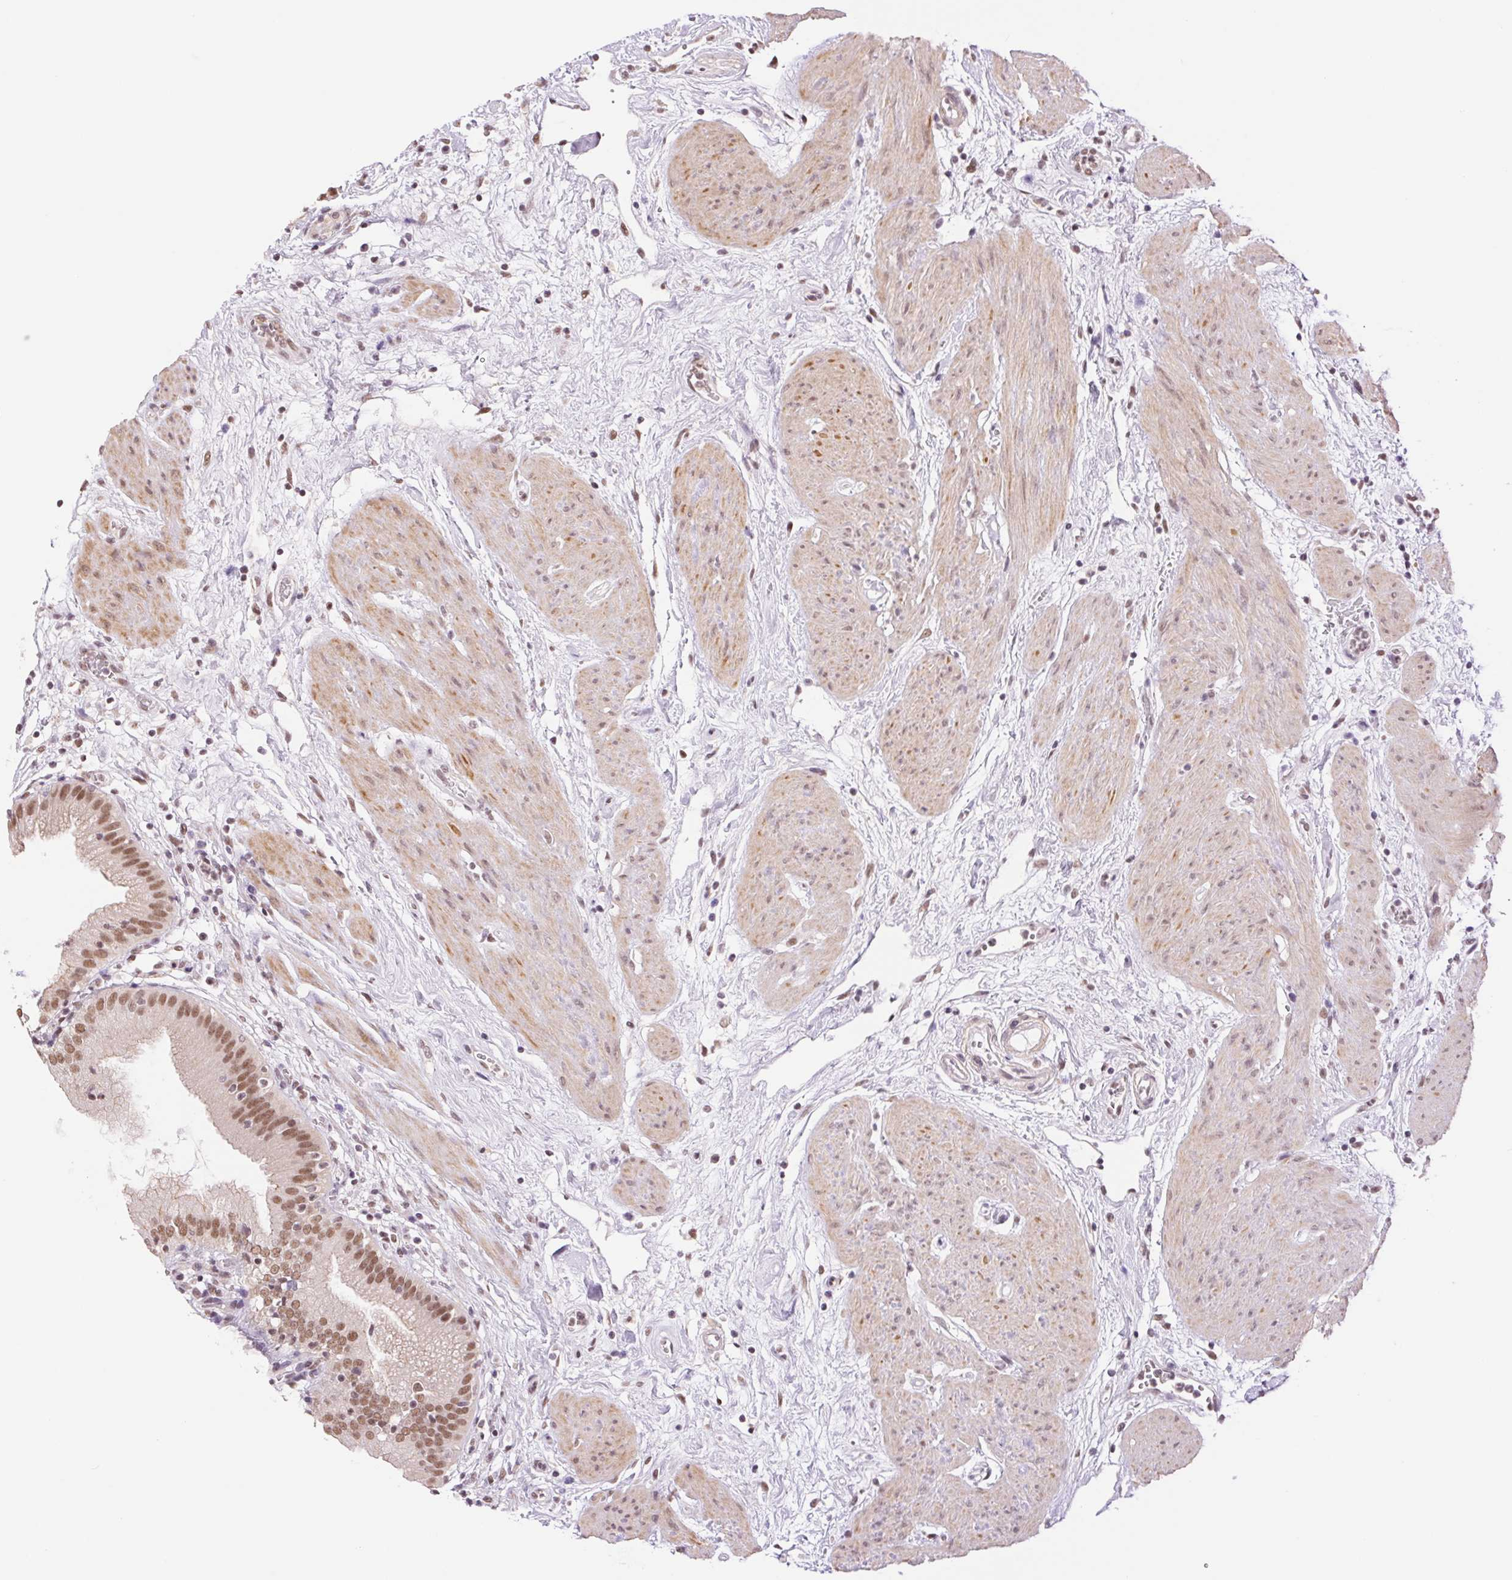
{"staining": {"intensity": "moderate", "quantity": ">75%", "location": "nuclear"}, "tissue": "gallbladder", "cell_type": "Glandular cells", "image_type": "normal", "snomed": [{"axis": "morphology", "description": "Normal tissue, NOS"}, {"axis": "topography", "description": "Gallbladder"}], "caption": "IHC of unremarkable gallbladder exhibits medium levels of moderate nuclear positivity in about >75% of glandular cells. (DAB (3,3'-diaminobenzidine) IHC with brightfield microscopy, high magnification).", "gene": "RPRD1B", "patient": {"sex": "female", "age": 65}}